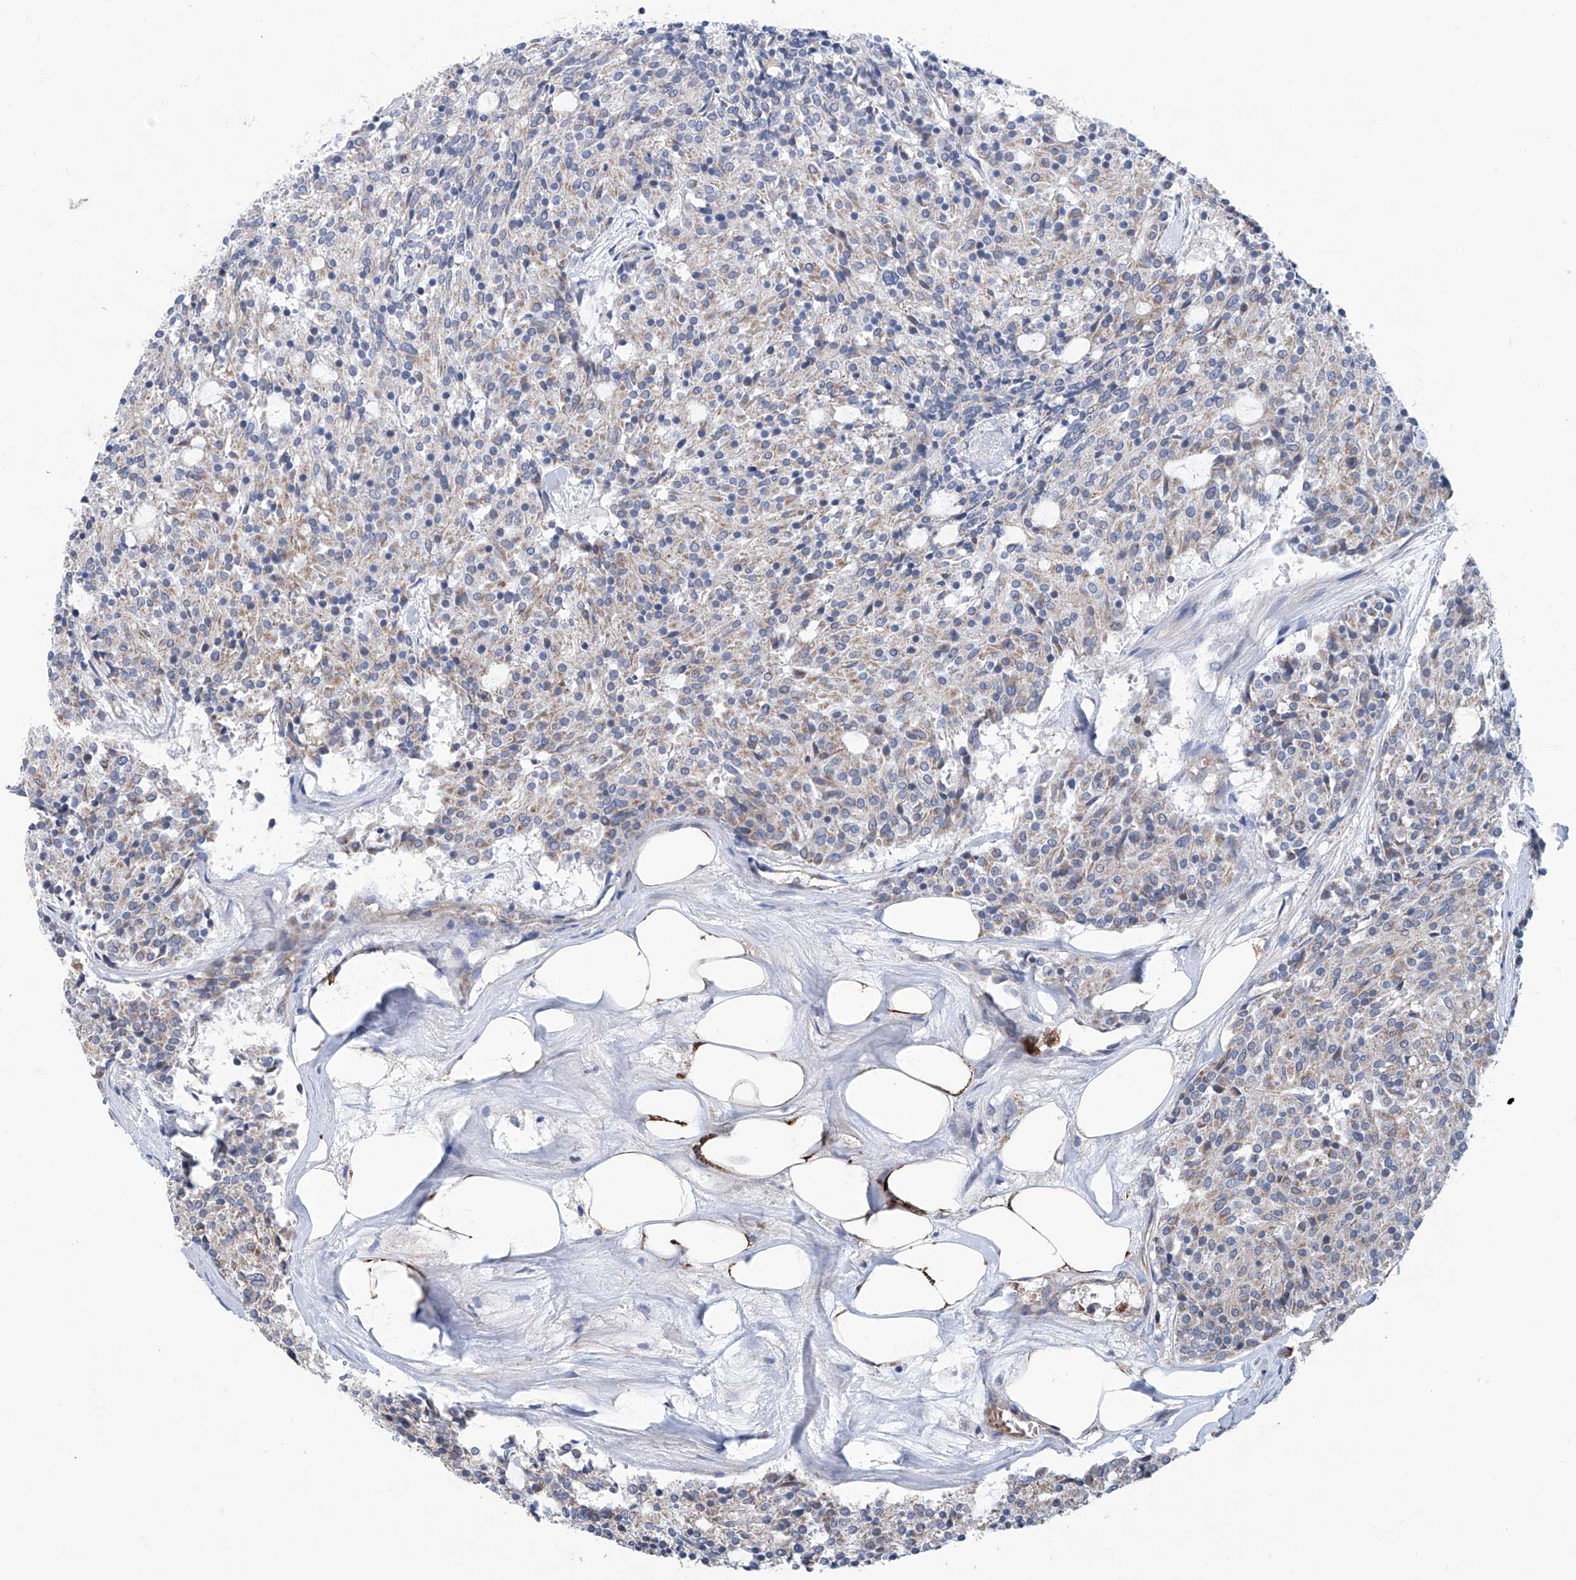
{"staining": {"intensity": "negative", "quantity": "none", "location": "none"}, "tissue": "carcinoid", "cell_type": "Tumor cells", "image_type": "cancer", "snomed": [{"axis": "morphology", "description": "Carcinoid, malignant, NOS"}, {"axis": "topography", "description": "Pancreas"}], "caption": "Tumor cells show no significant protein staining in carcinoid.", "gene": "EIF2D", "patient": {"sex": "female", "age": 54}}